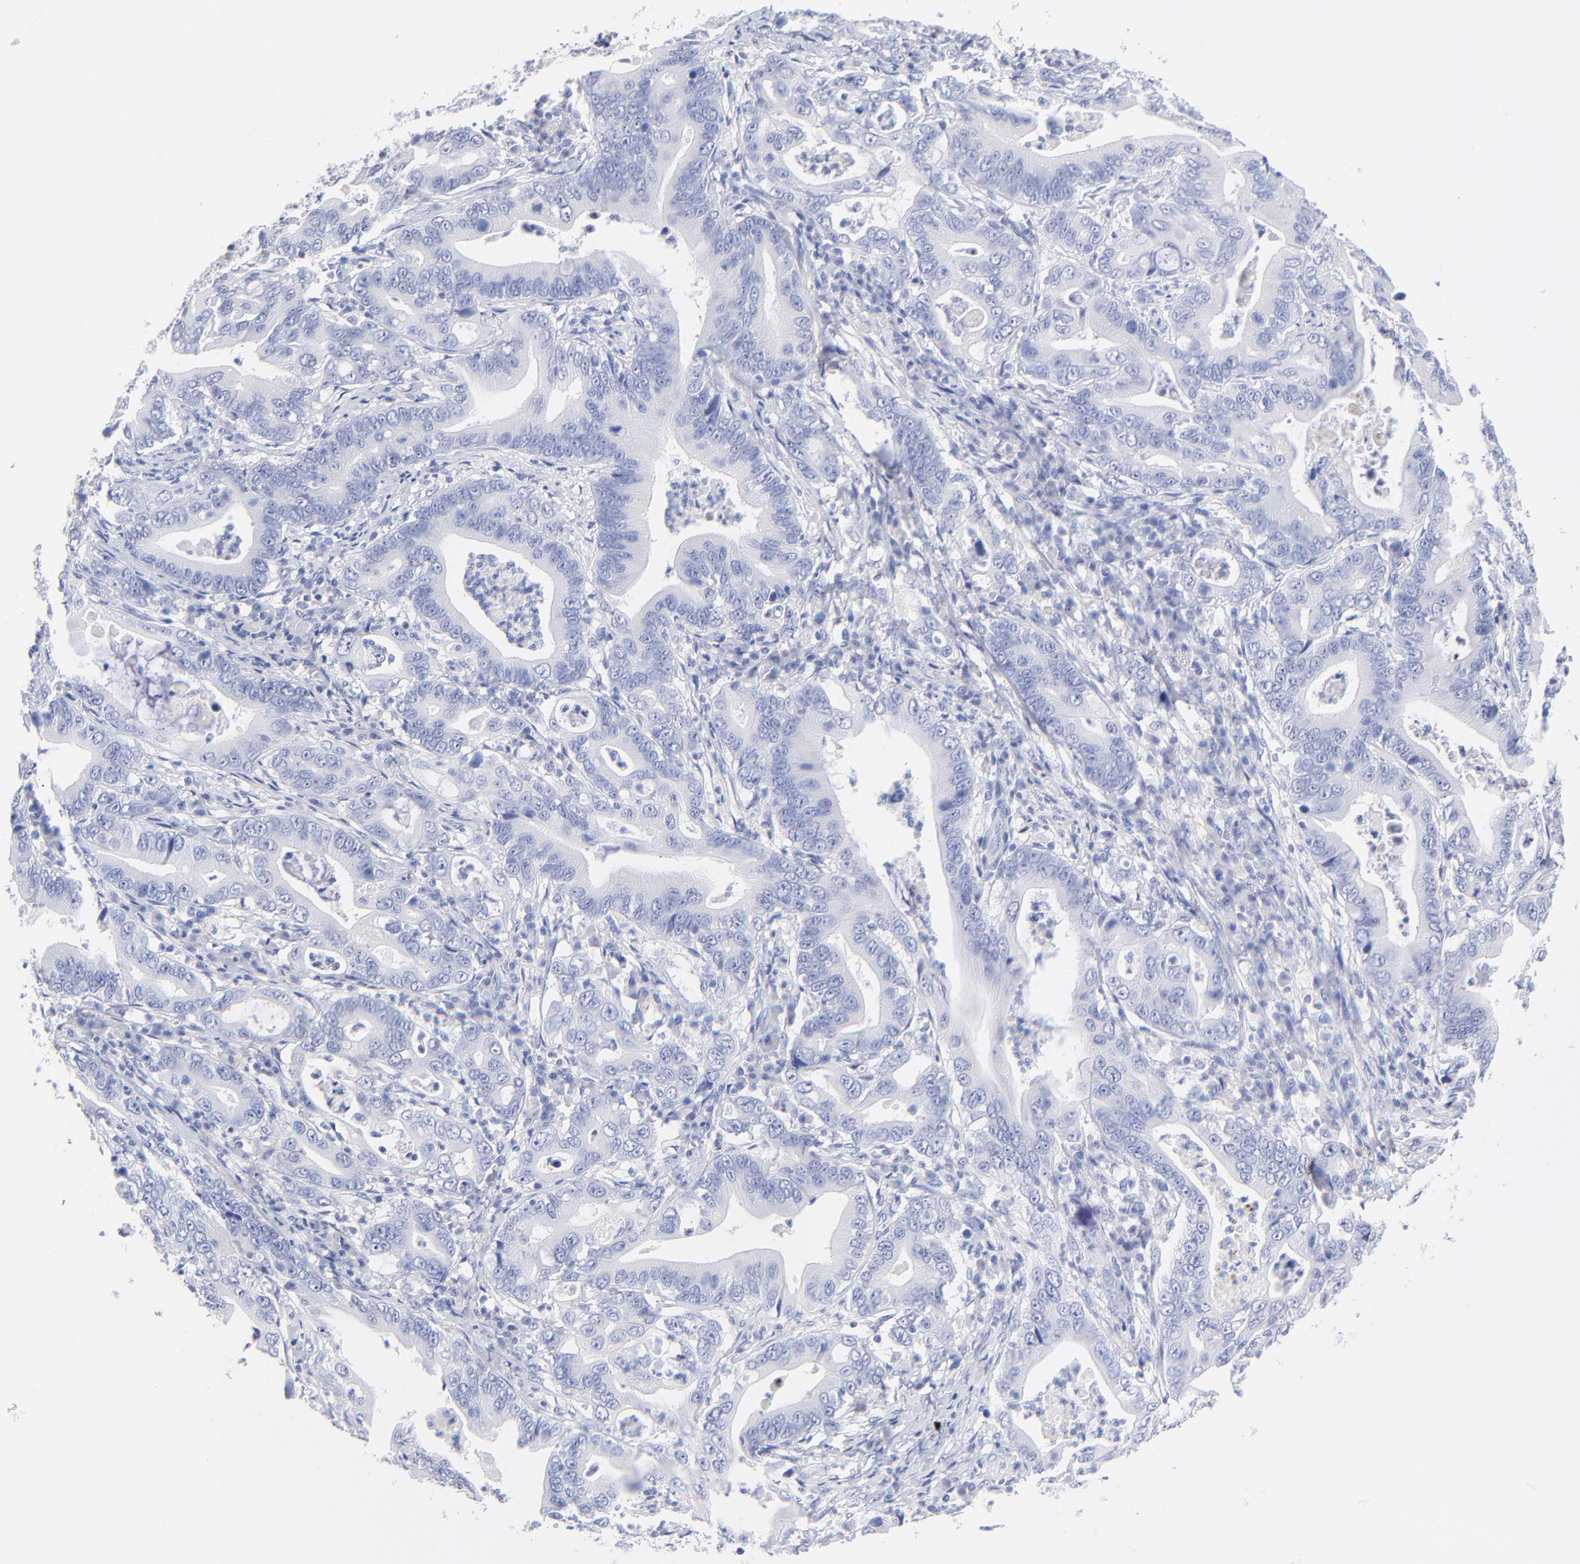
{"staining": {"intensity": "negative", "quantity": "none", "location": "none"}, "tissue": "stomach cancer", "cell_type": "Tumor cells", "image_type": "cancer", "snomed": [{"axis": "morphology", "description": "Adenocarcinoma, NOS"}, {"axis": "topography", "description": "Stomach, upper"}], "caption": "Immunohistochemistry of human stomach cancer displays no positivity in tumor cells. The staining was performed using DAB (3,3'-diaminobenzidine) to visualize the protein expression in brown, while the nuclei were stained in blue with hematoxylin (Magnification: 20x).", "gene": "SULT4A1", "patient": {"sex": "male", "age": 63}}